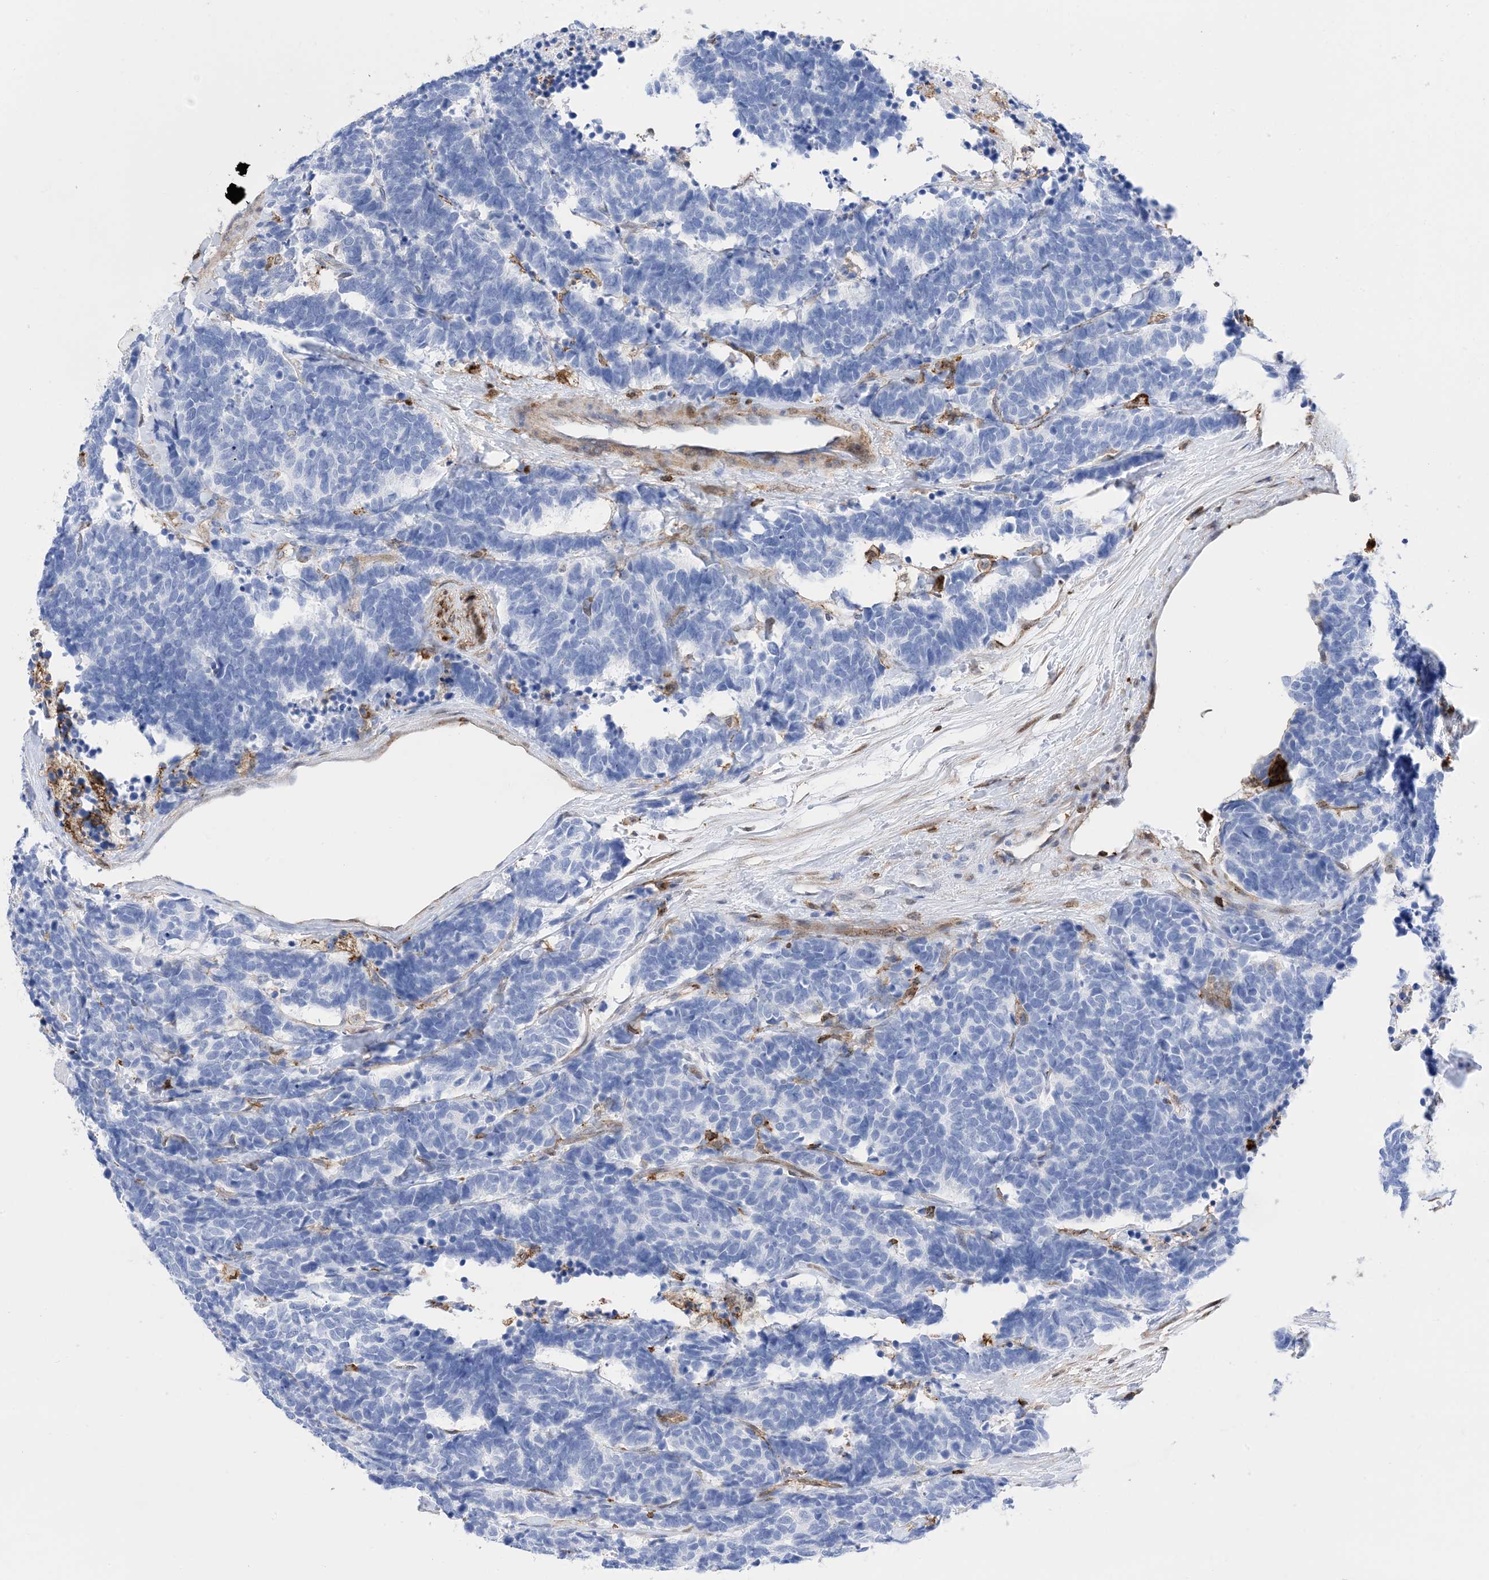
{"staining": {"intensity": "negative", "quantity": "none", "location": "none"}, "tissue": "carcinoid", "cell_type": "Tumor cells", "image_type": "cancer", "snomed": [{"axis": "morphology", "description": "Carcinoma, NOS"}, {"axis": "morphology", "description": "Carcinoid, malignant, NOS"}, {"axis": "topography", "description": "Urinary bladder"}], "caption": "The image shows no significant staining in tumor cells of carcinoid.", "gene": "ANXA1", "patient": {"sex": "male", "age": 57}}